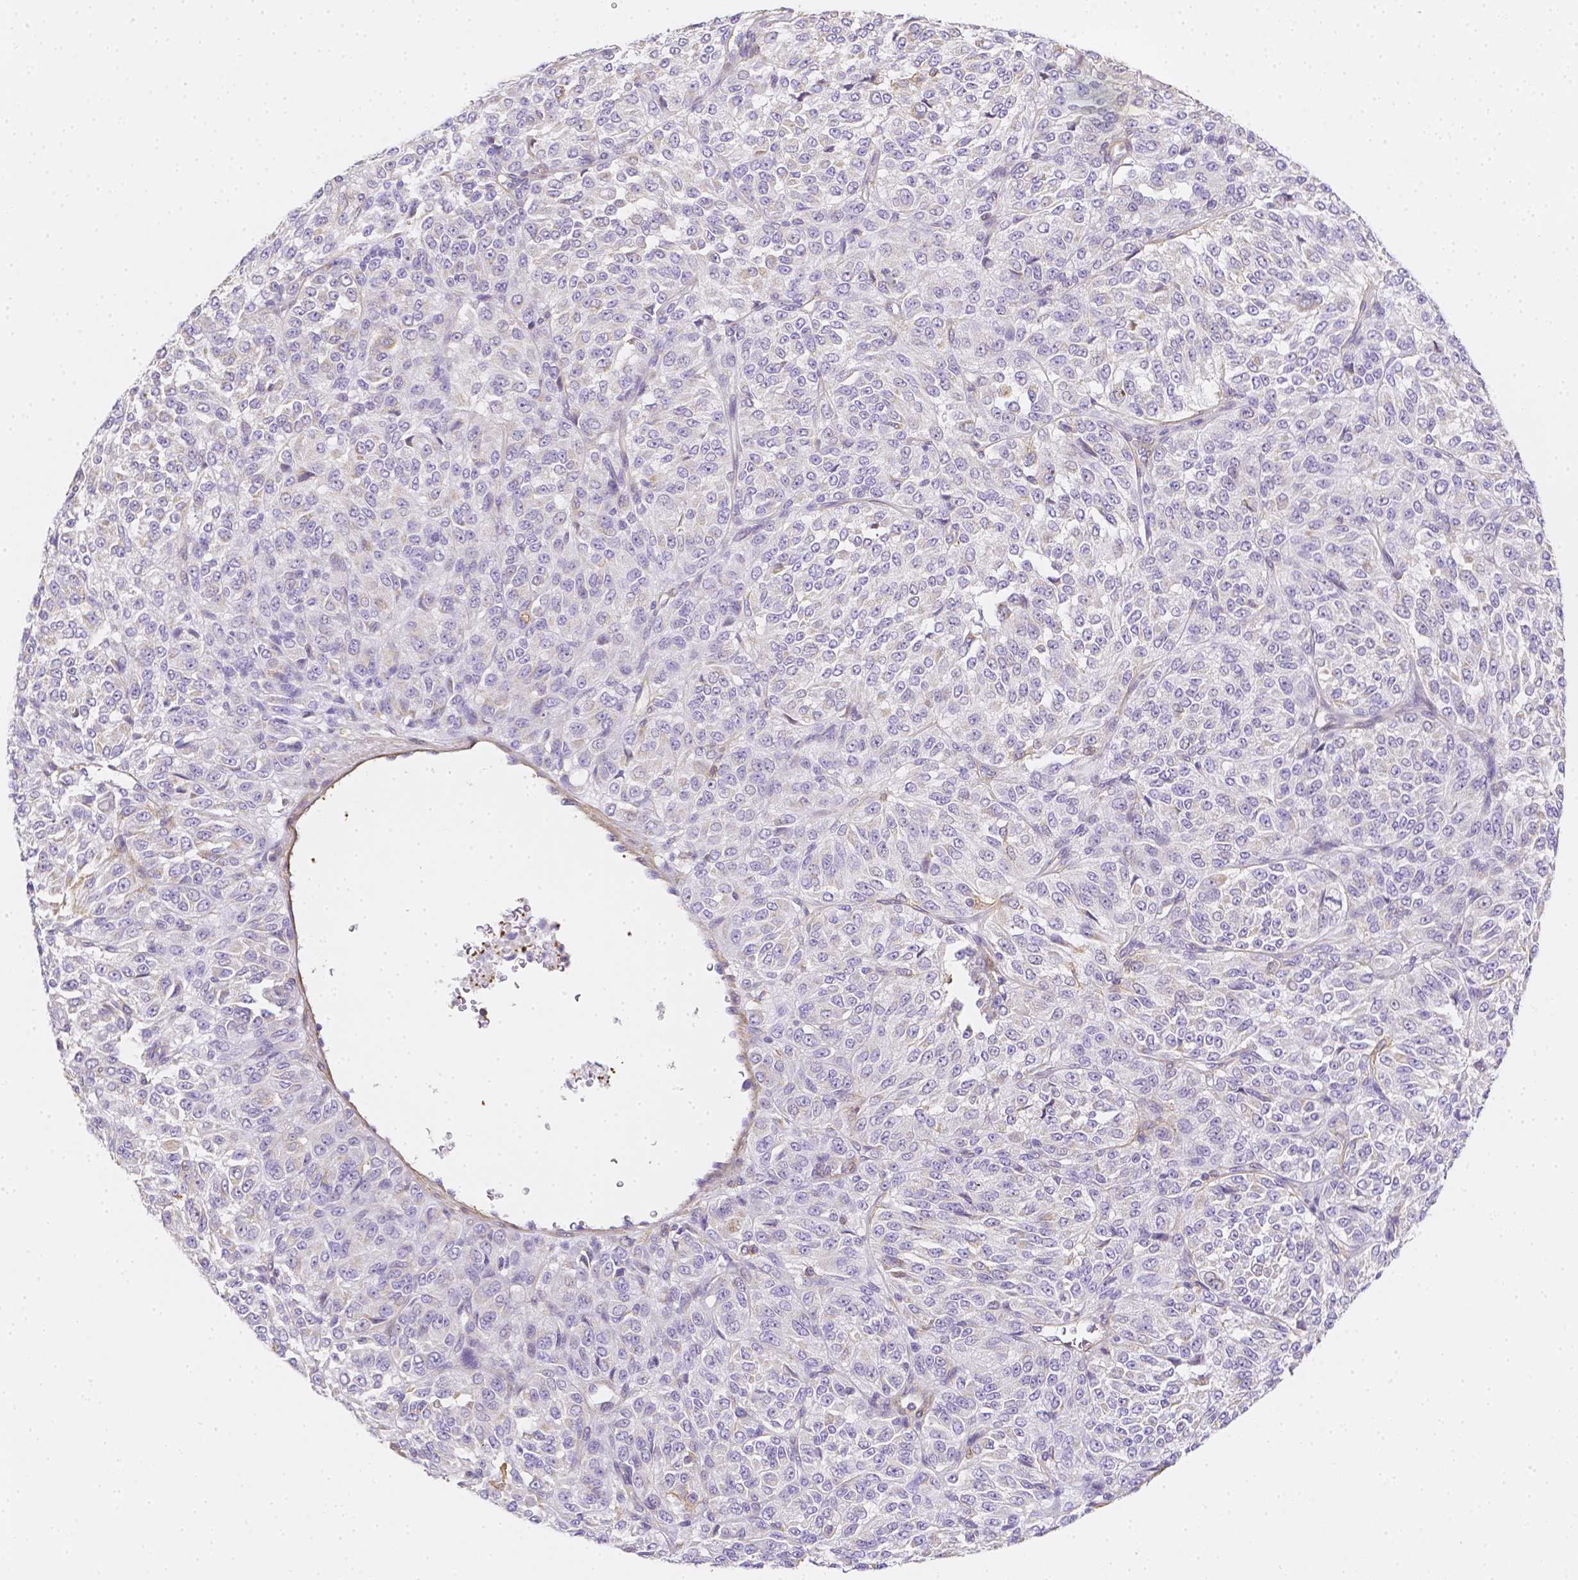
{"staining": {"intensity": "weak", "quantity": "<25%", "location": "cytoplasmic/membranous"}, "tissue": "melanoma", "cell_type": "Tumor cells", "image_type": "cancer", "snomed": [{"axis": "morphology", "description": "Malignant melanoma, Metastatic site"}, {"axis": "topography", "description": "Brain"}], "caption": "Malignant melanoma (metastatic site) was stained to show a protein in brown. There is no significant positivity in tumor cells.", "gene": "ASAH2", "patient": {"sex": "female", "age": 56}}